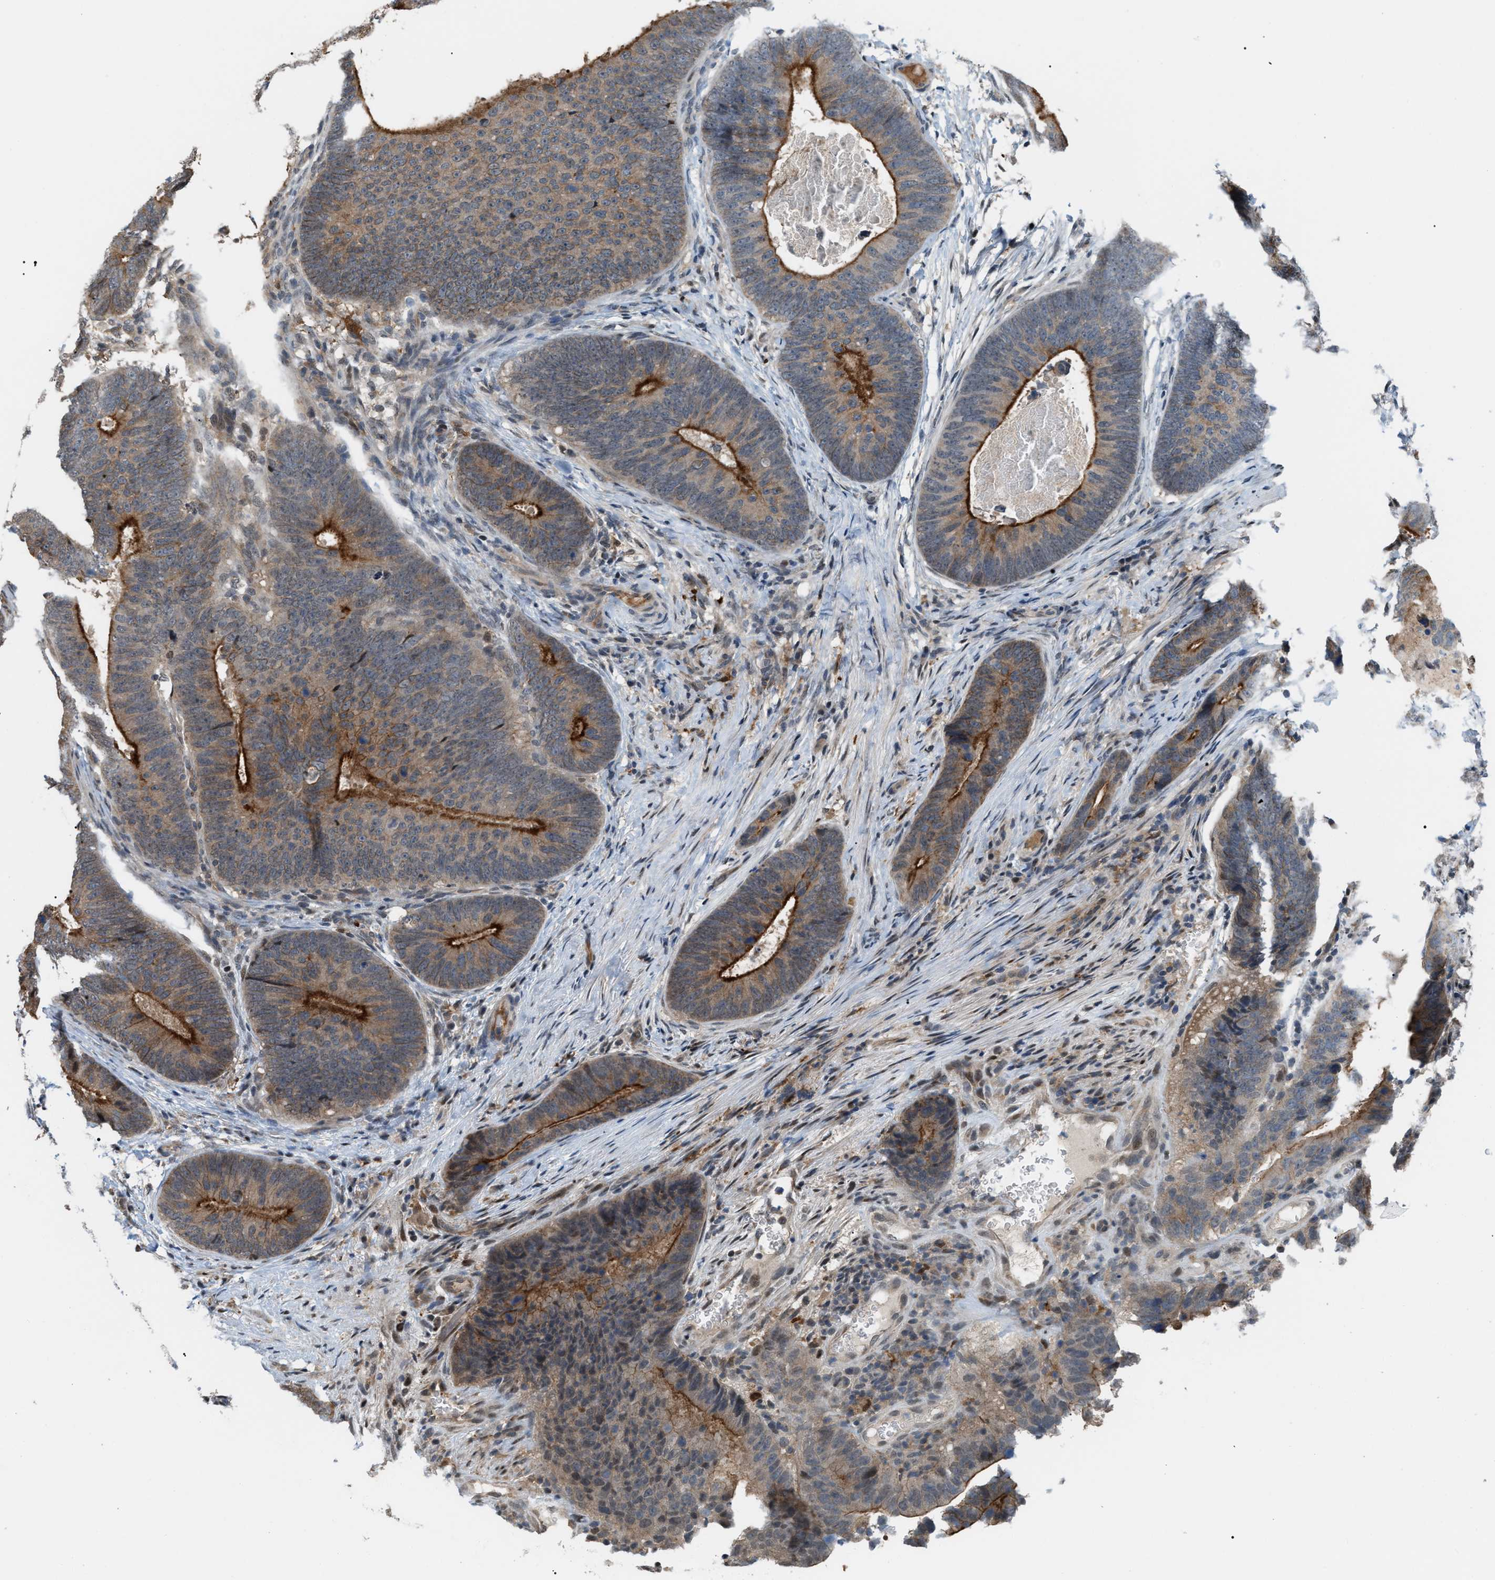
{"staining": {"intensity": "strong", "quantity": "25%-75%", "location": "cytoplasmic/membranous"}, "tissue": "colorectal cancer", "cell_type": "Tumor cells", "image_type": "cancer", "snomed": [{"axis": "morphology", "description": "Adenocarcinoma, NOS"}, {"axis": "topography", "description": "Colon"}], "caption": "An image of human adenocarcinoma (colorectal) stained for a protein demonstrates strong cytoplasmic/membranous brown staining in tumor cells.", "gene": "RFFL", "patient": {"sex": "male", "age": 56}}